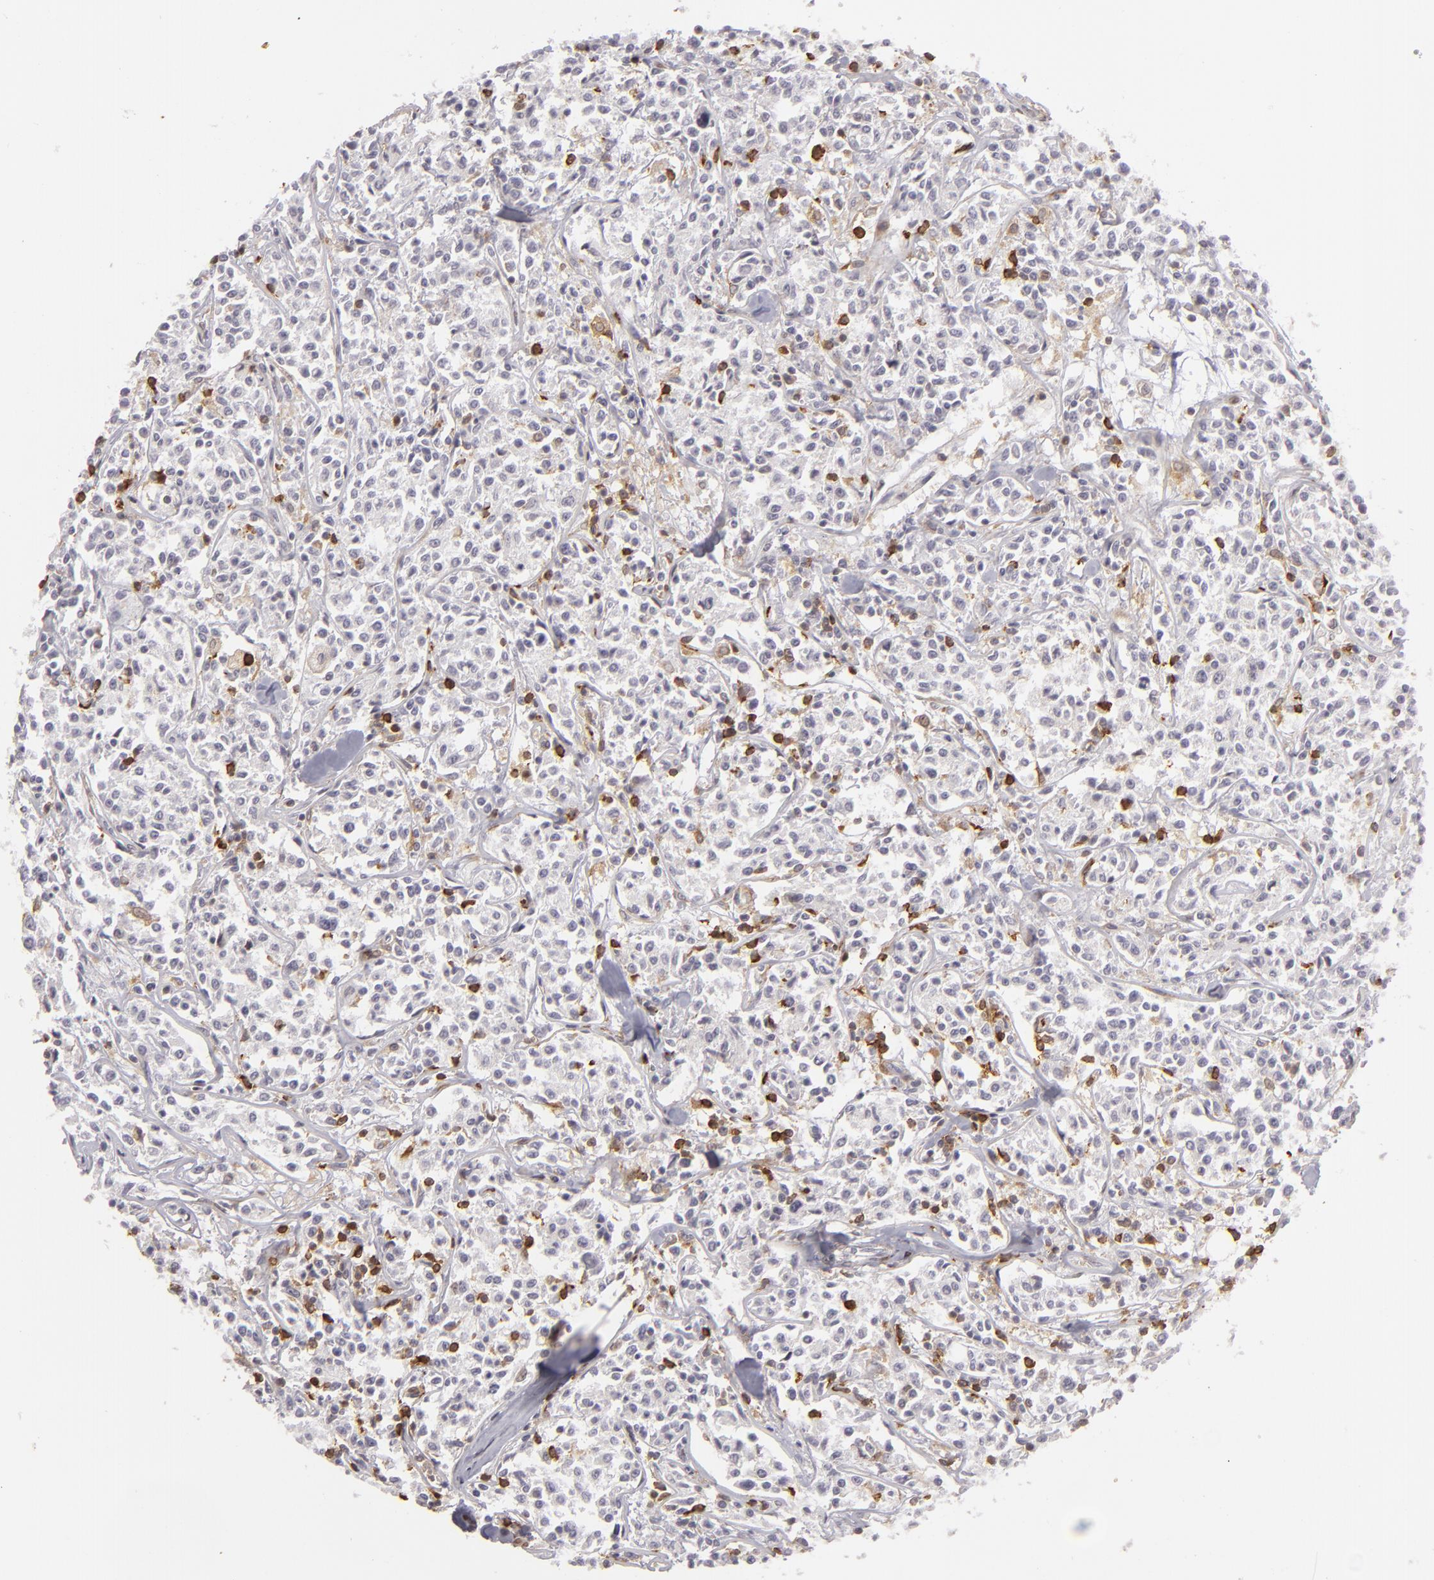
{"staining": {"intensity": "moderate", "quantity": "<25%", "location": "cytoplasmic/membranous"}, "tissue": "lymphoma", "cell_type": "Tumor cells", "image_type": "cancer", "snomed": [{"axis": "morphology", "description": "Malignant lymphoma, non-Hodgkin's type, Low grade"}, {"axis": "topography", "description": "Small intestine"}], "caption": "A micrograph showing moderate cytoplasmic/membranous positivity in about <25% of tumor cells in malignant lymphoma, non-Hodgkin's type (low-grade), as visualized by brown immunohistochemical staining.", "gene": "APOBEC3G", "patient": {"sex": "female", "age": 59}}